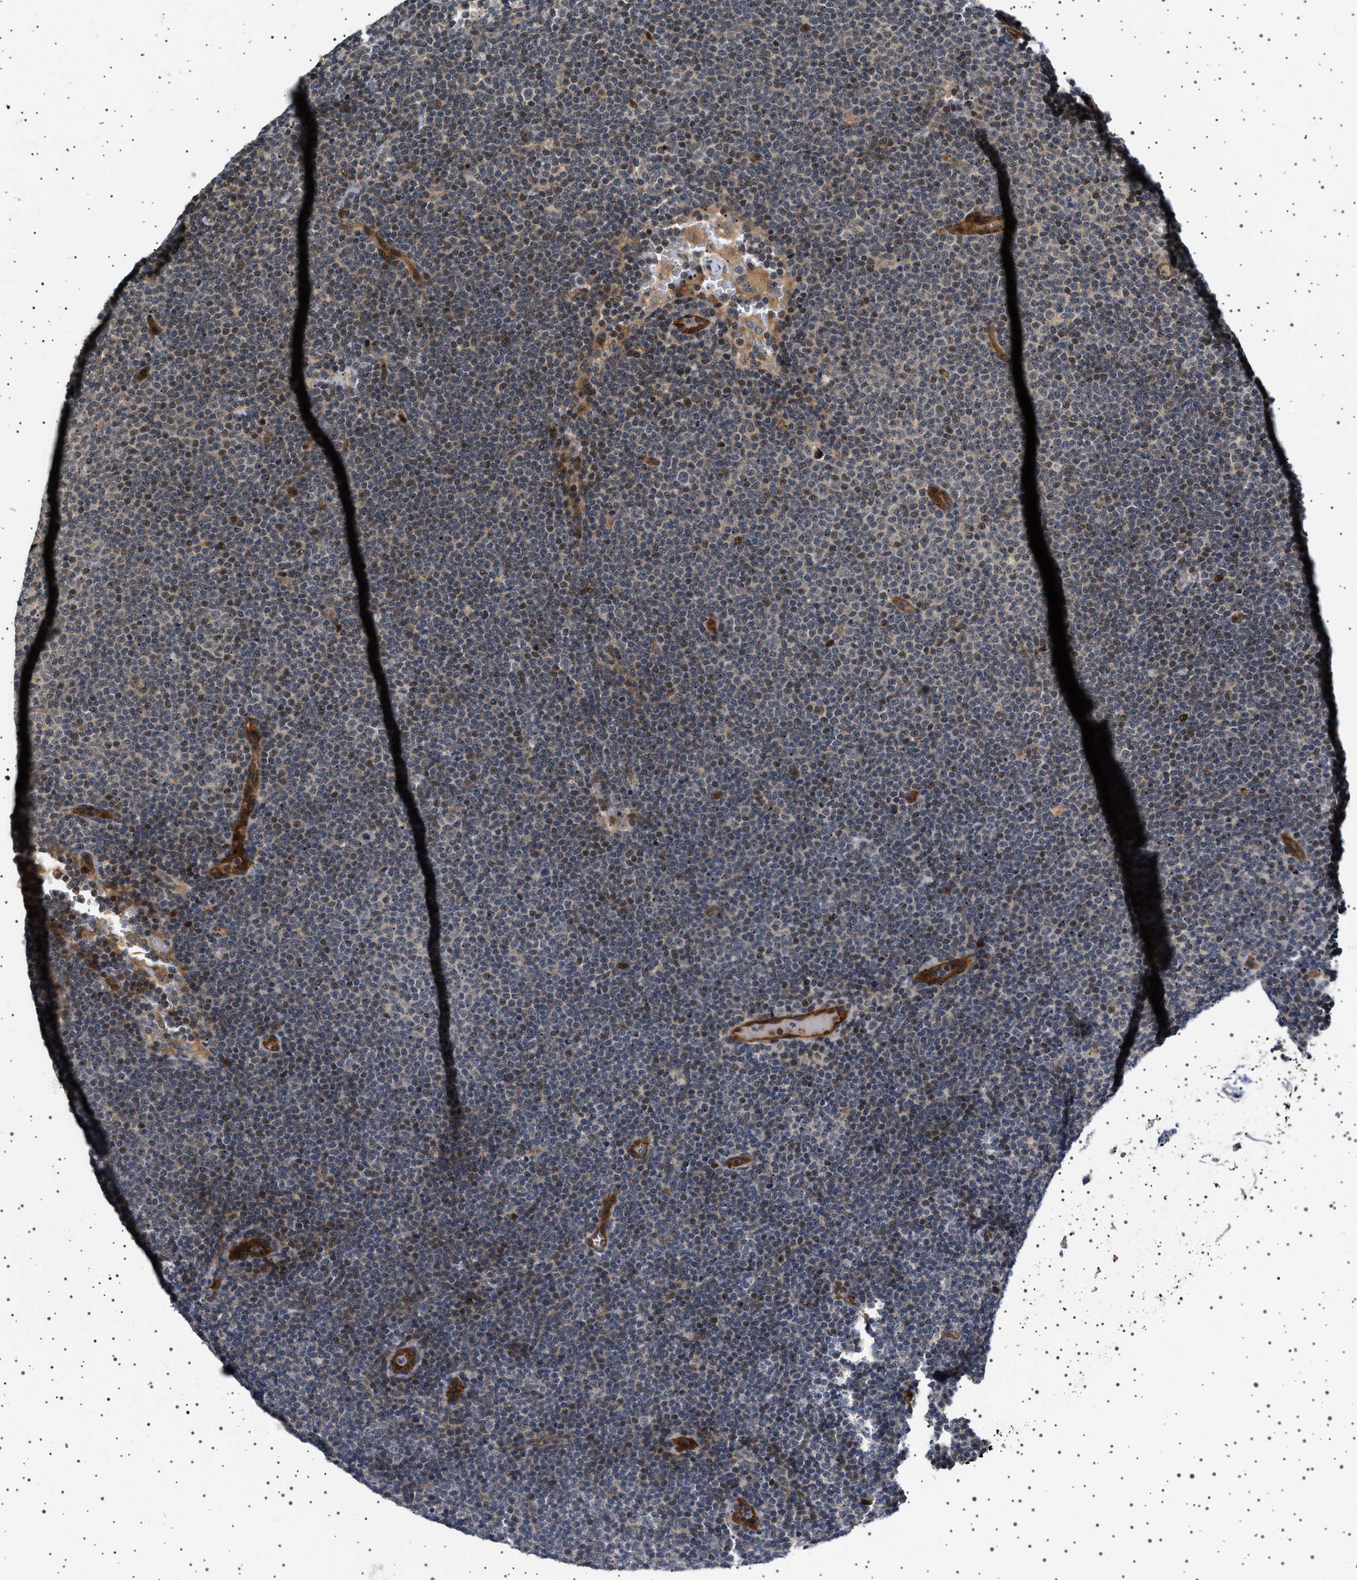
{"staining": {"intensity": "moderate", "quantity": "<25%", "location": "cytoplasmic/membranous"}, "tissue": "lymphoma", "cell_type": "Tumor cells", "image_type": "cancer", "snomed": [{"axis": "morphology", "description": "Malignant lymphoma, non-Hodgkin's type, Low grade"}, {"axis": "topography", "description": "Lymph node"}], "caption": "Lymphoma was stained to show a protein in brown. There is low levels of moderate cytoplasmic/membranous expression in approximately <25% of tumor cells.", "gene": "BAG3", "patient": {"sex": "female", "age": 53}}